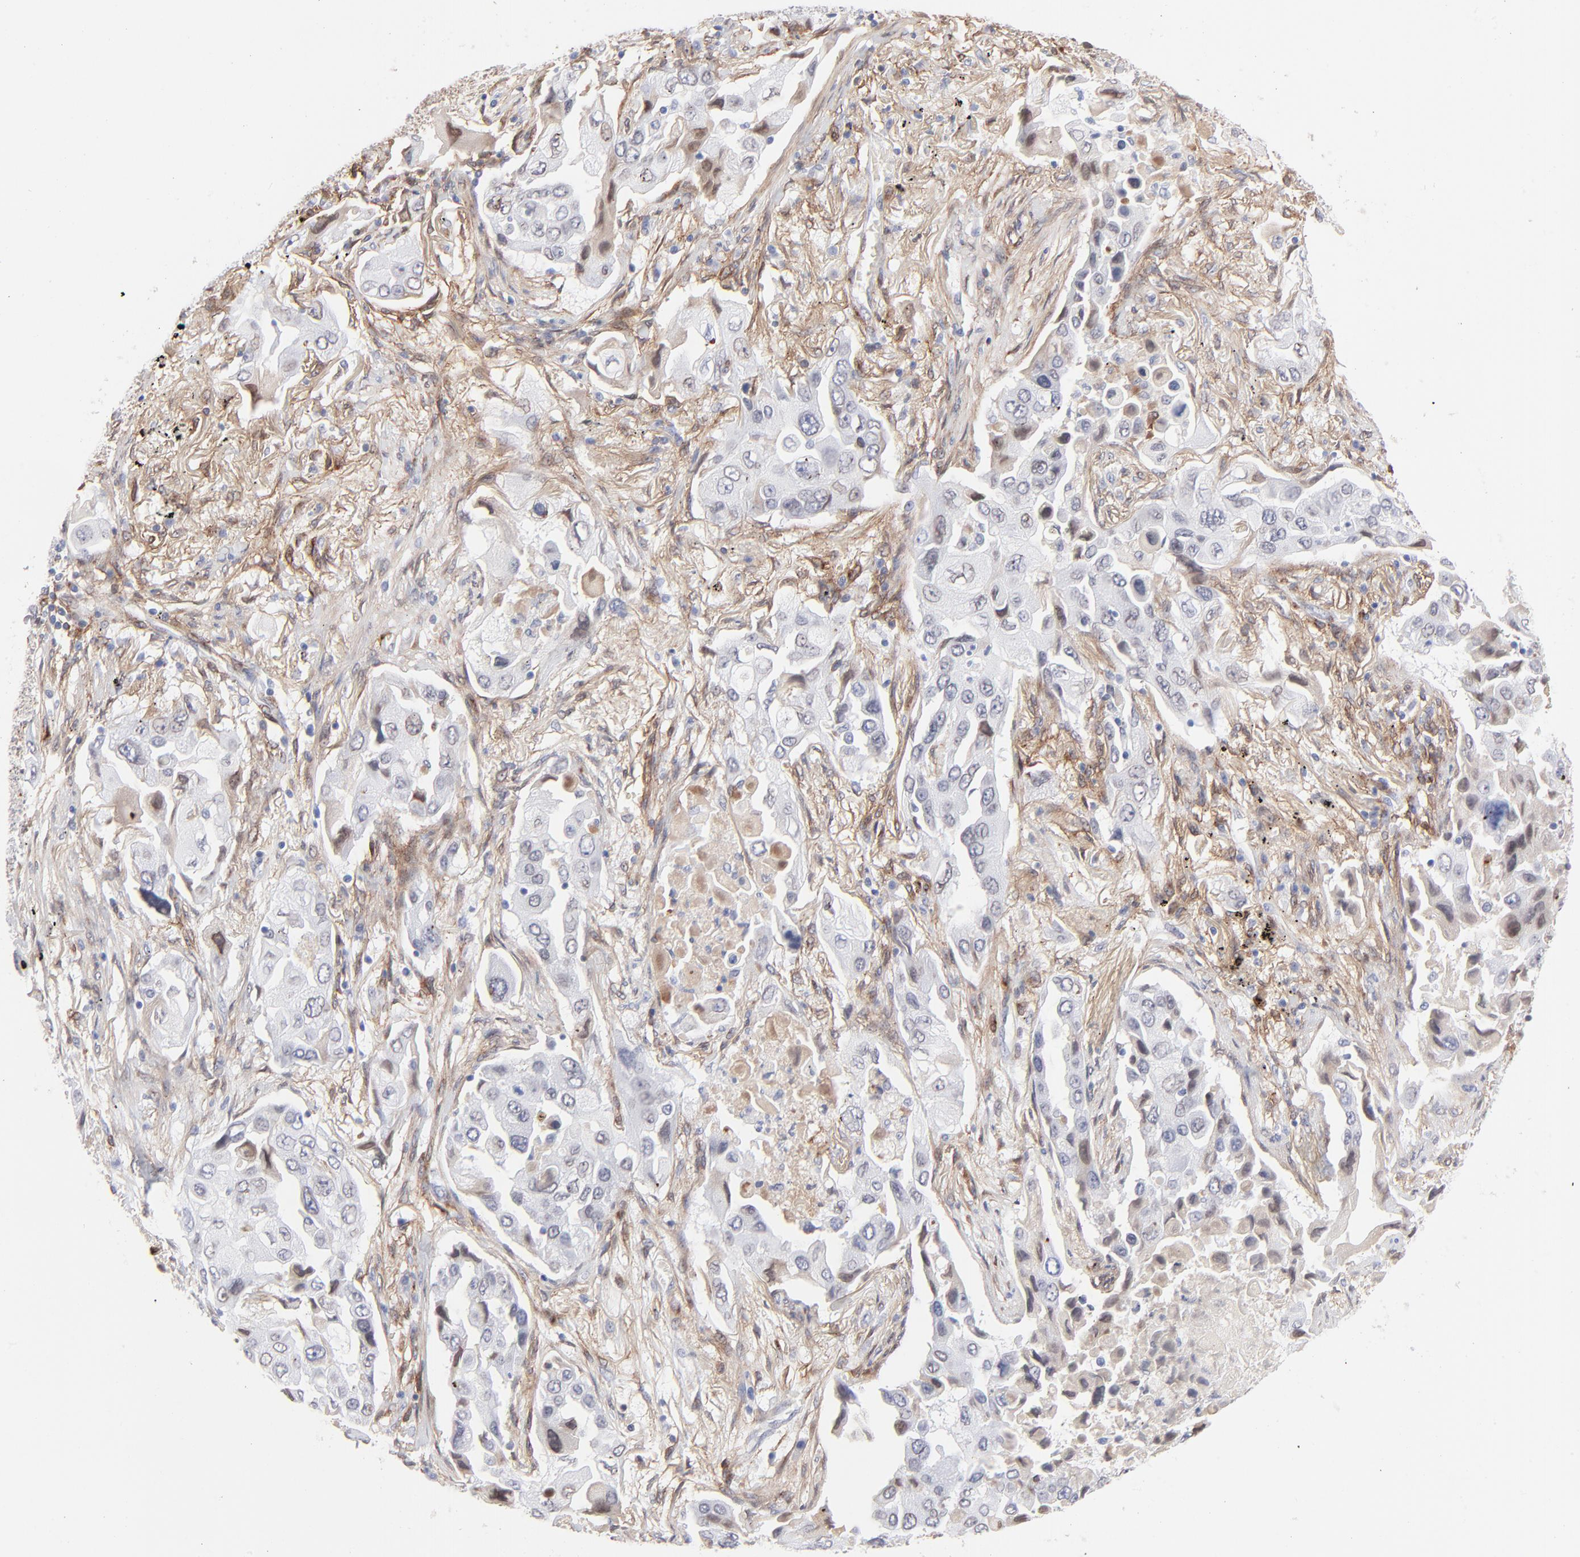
{"staining": {"intensity": "negative", "quantity": "none", "location": "none"}, "tissue": "lung cancer", "cell_type": "Tumor cells", "image_type": "cancer", "snomed": [{"axis": "morphology", "description": "Adenocarcinoma, NOS"}, {"axis": "topography", "description": "Lung"}], "caption": "Lung adenocarcinoma was stained to show a protein in brown. There is no significant expression in tumor cells.", "gene": "PDGFRB", "patient": {"sex": "female", "age": 65}}